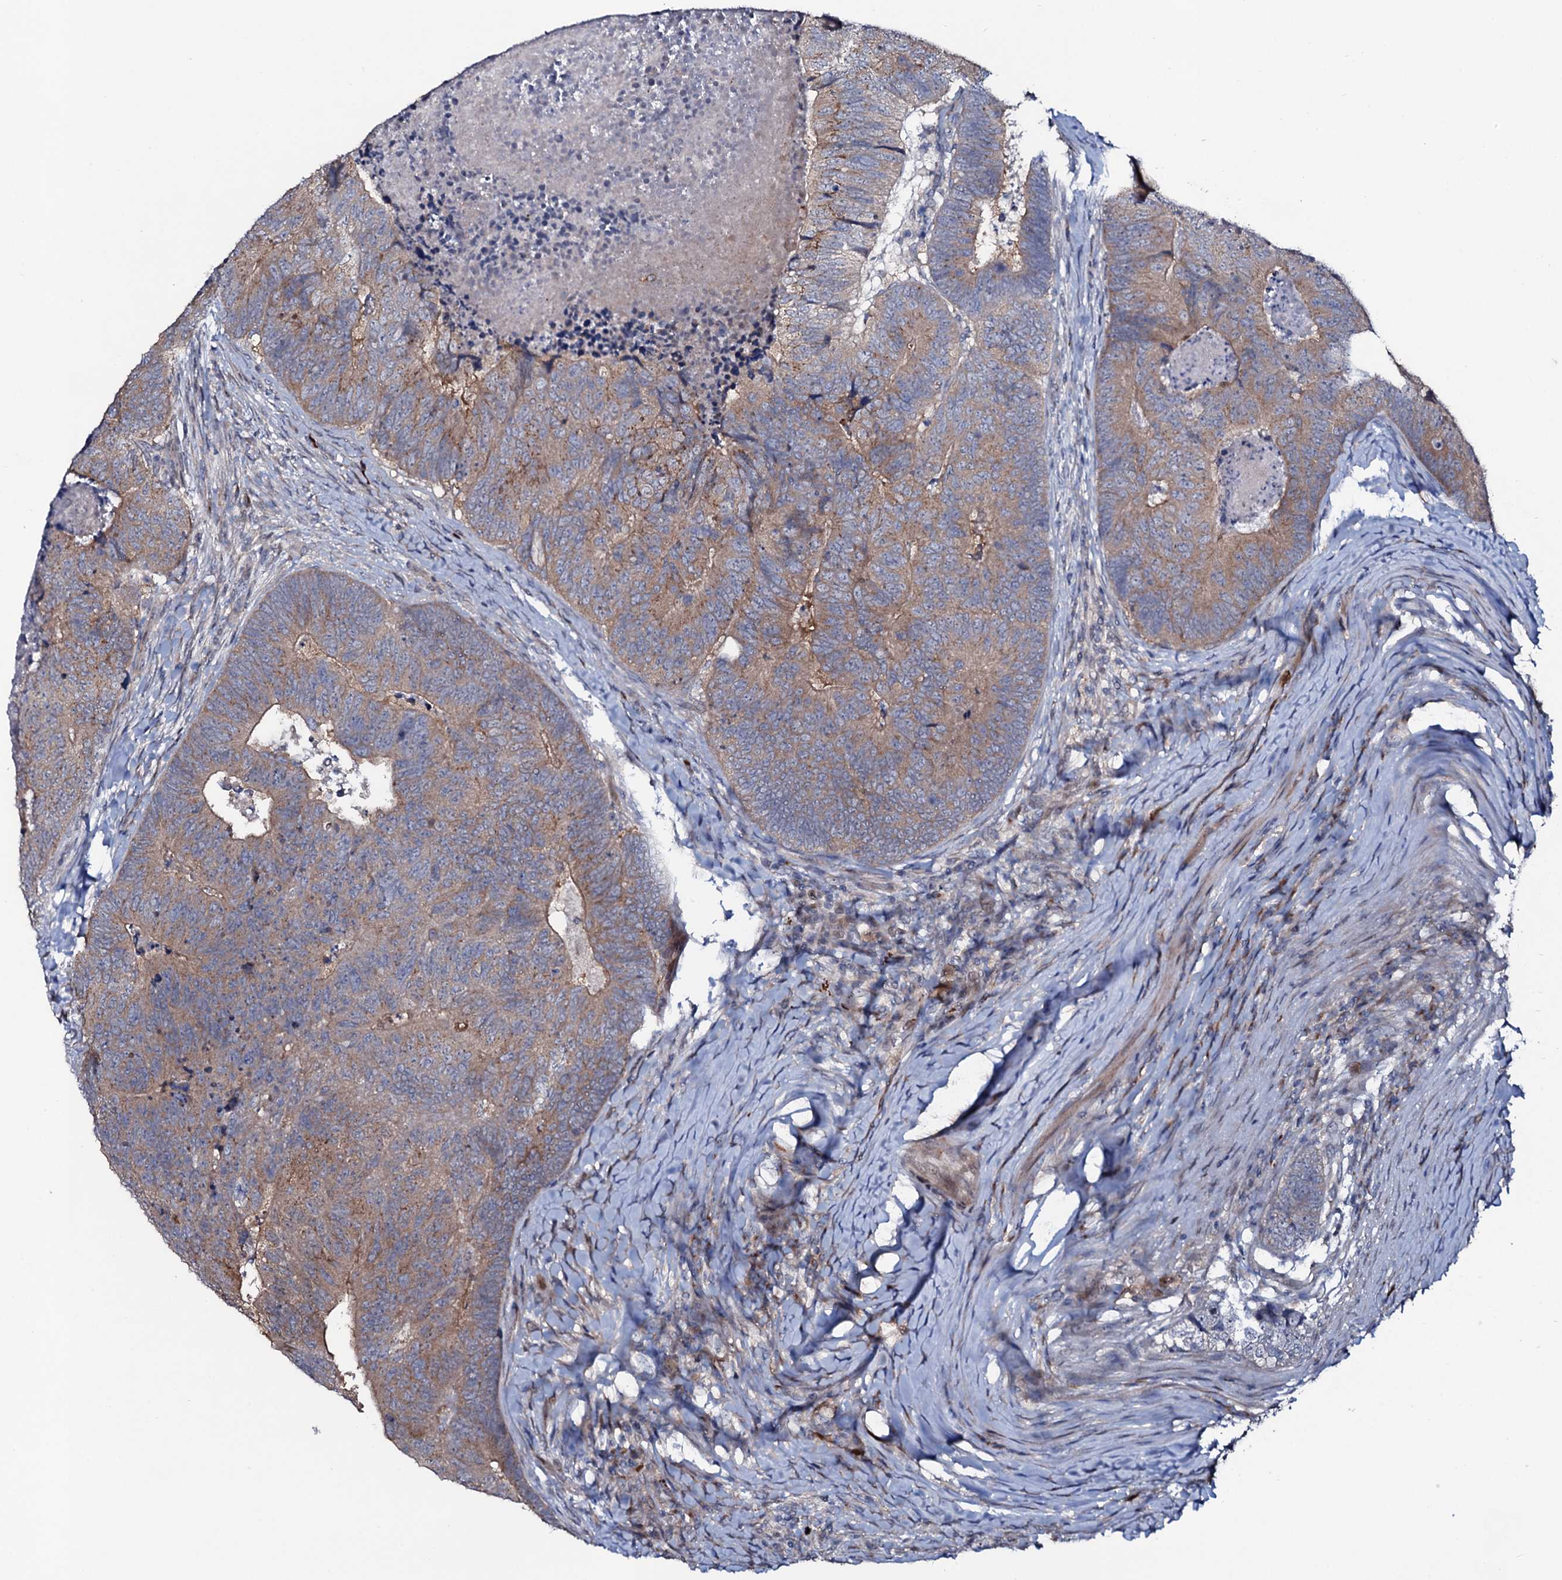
{"staining": {"intensity": "moderate", "quantity": ">75%", "location": "cytoplasmic/membranous"}, "tissue": "colorectal cancer", "cell_type": "Tumor cells", "image_type": "cancer", "snomed": [{"axis": "morphology", "description": "Adenocarcinoma, NOS"}, {"axis": "topography", "description": "Colon"}], "caption": "Tumor cells exhibit medium levels of moderate cytoplasmic/membranous expression in approximately >75% of cells in colorectal adenocarcinoma.", "gene": "COG6", "patient": {"sex": "female", "age": 67}}